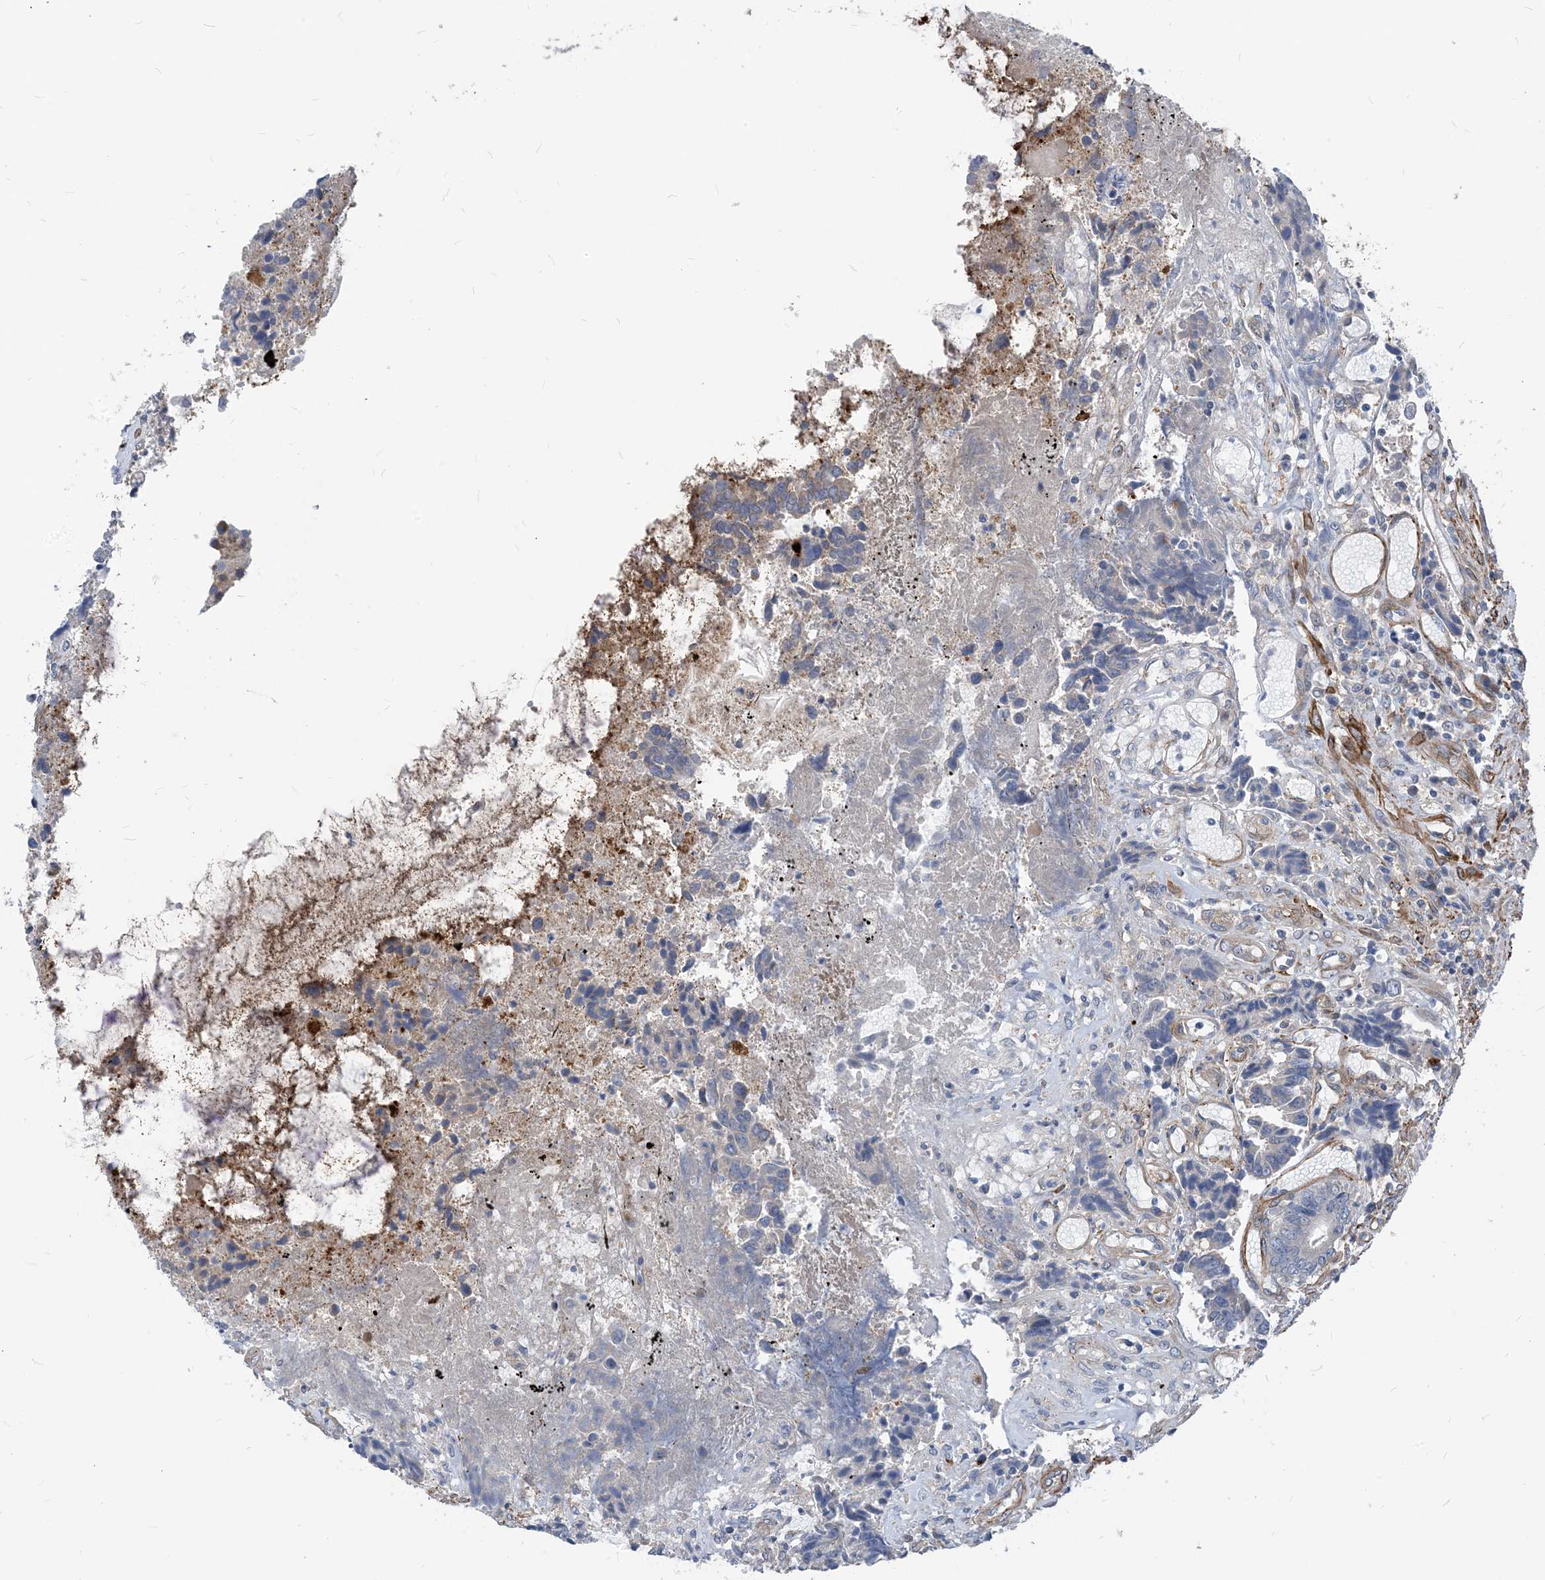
{"staining": {"intensity": "negative", "quantity": "none", "location": "none"}, "tissue": "colorectal cancer", "cell_type": "Tumor cells", "image_type": "cancer", "snomed": [{"axis": "morphology", "description": "Adenocarcinoma, NOS"}, {"axis": "topography", "description": "Rectum"}], "caption": "Adenocarcinoma (colorectal) stained for a protein using immunohistochemistry exhibits no positivity tumor cells.", "gene": "PLEKHA3", "patient": {"sex": "male", "age": 84}}